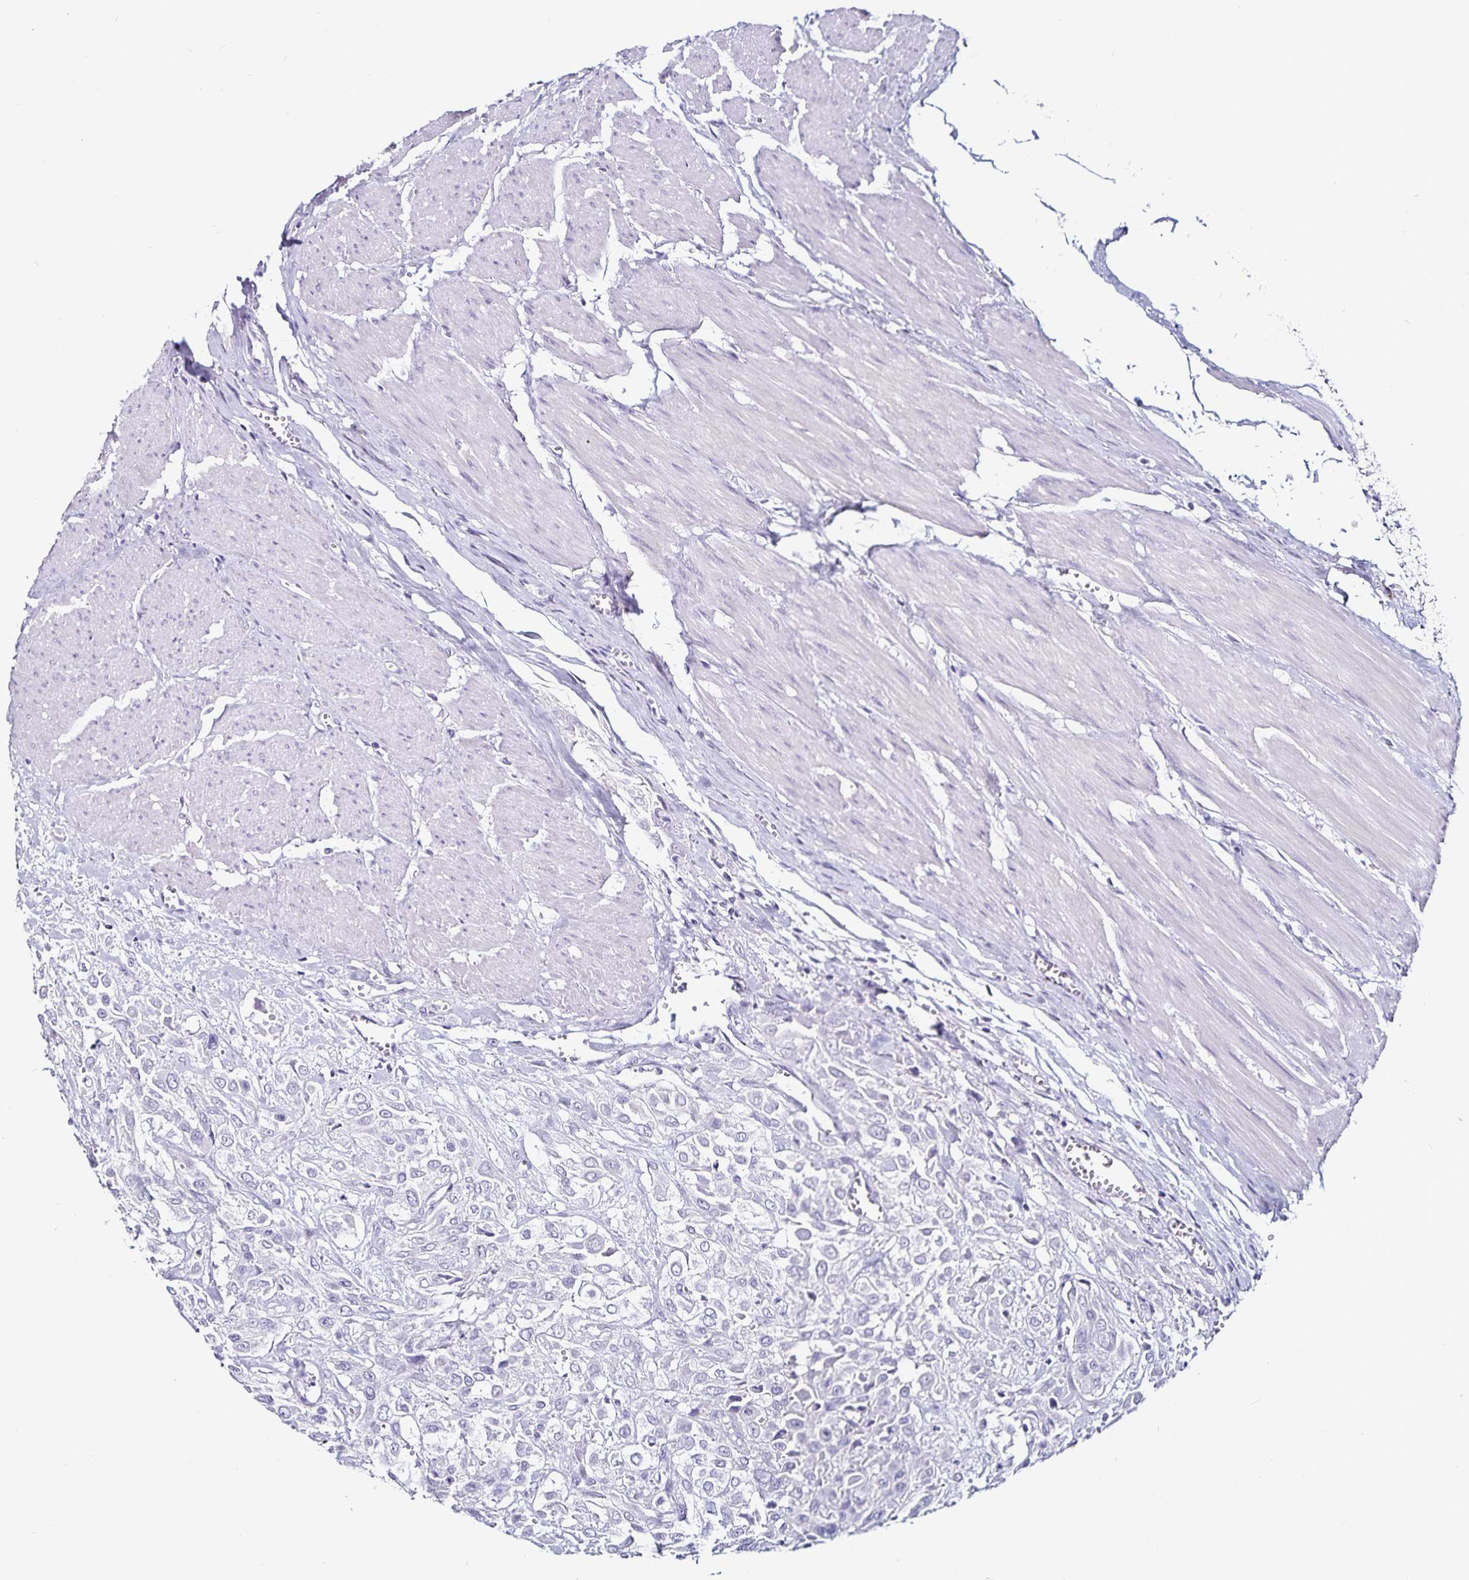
{"staining": {"intensity": "negative", "quantity": "none", "location": "none"}, "tissue": "urothelial cancer", "cell_type": "Tumor cells", "image_type": "cancer", "snomed": [{"axis": "morphology", "description": "Urothelial carcinoma, High grade"}, {"axis": "topography", "description": "Urinary bladder"}], "caption": "Protein analysis of high-grade urothelial carcinoma displays no significant staining in tumor cells. (DAB IHC, high magnification).", "gene": "TSPAN7", "patient": {"sex": "male", "age": 57}}